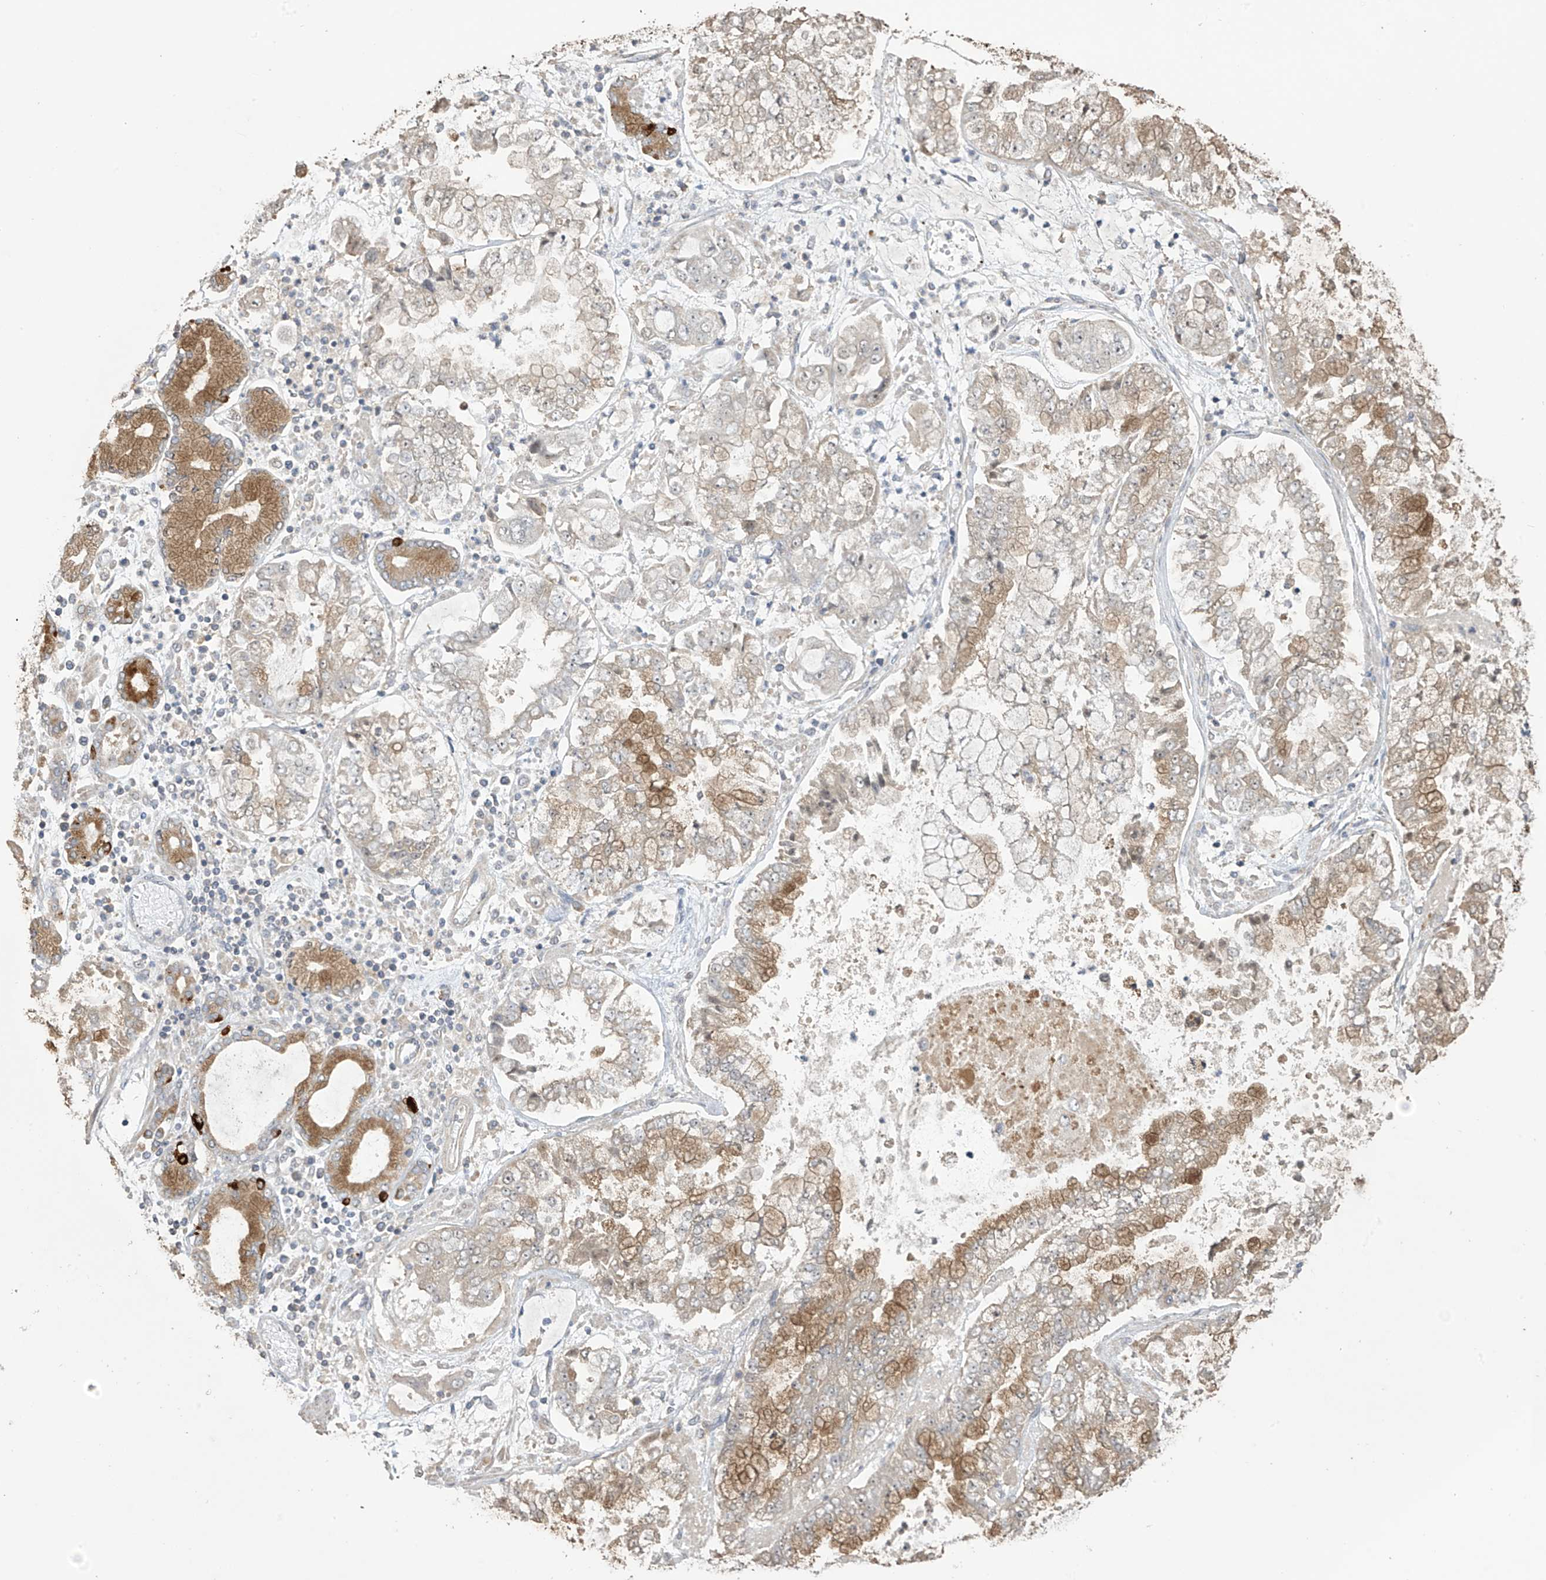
{"staining": {"intensity": "moderate", "quantity": "25%-75%", "location": "cytoplasmic/membranous"}, "tissue": "stomach cancer", "cell_type": "Tumor cells", "image_type": "cancer", "snomed": [{"axis": "morphology", "description": "Adenocarcinoma, NOS"}, {"axis": "topography", "description": "Stomach"}], "caption": "Immunohistochemical staining of stomach adenocarcinoma demonstrates medium levels of moderate cytoplasmic/membranous protein expression in approximately 25%-75% of tumor cells. (DAB (3,3'-diaminobenzidine) IHC, brown staining for protein, blue staining for nuclei).", "gene": "SLFN14", "patient": {"sex": "male", "age": 76}}